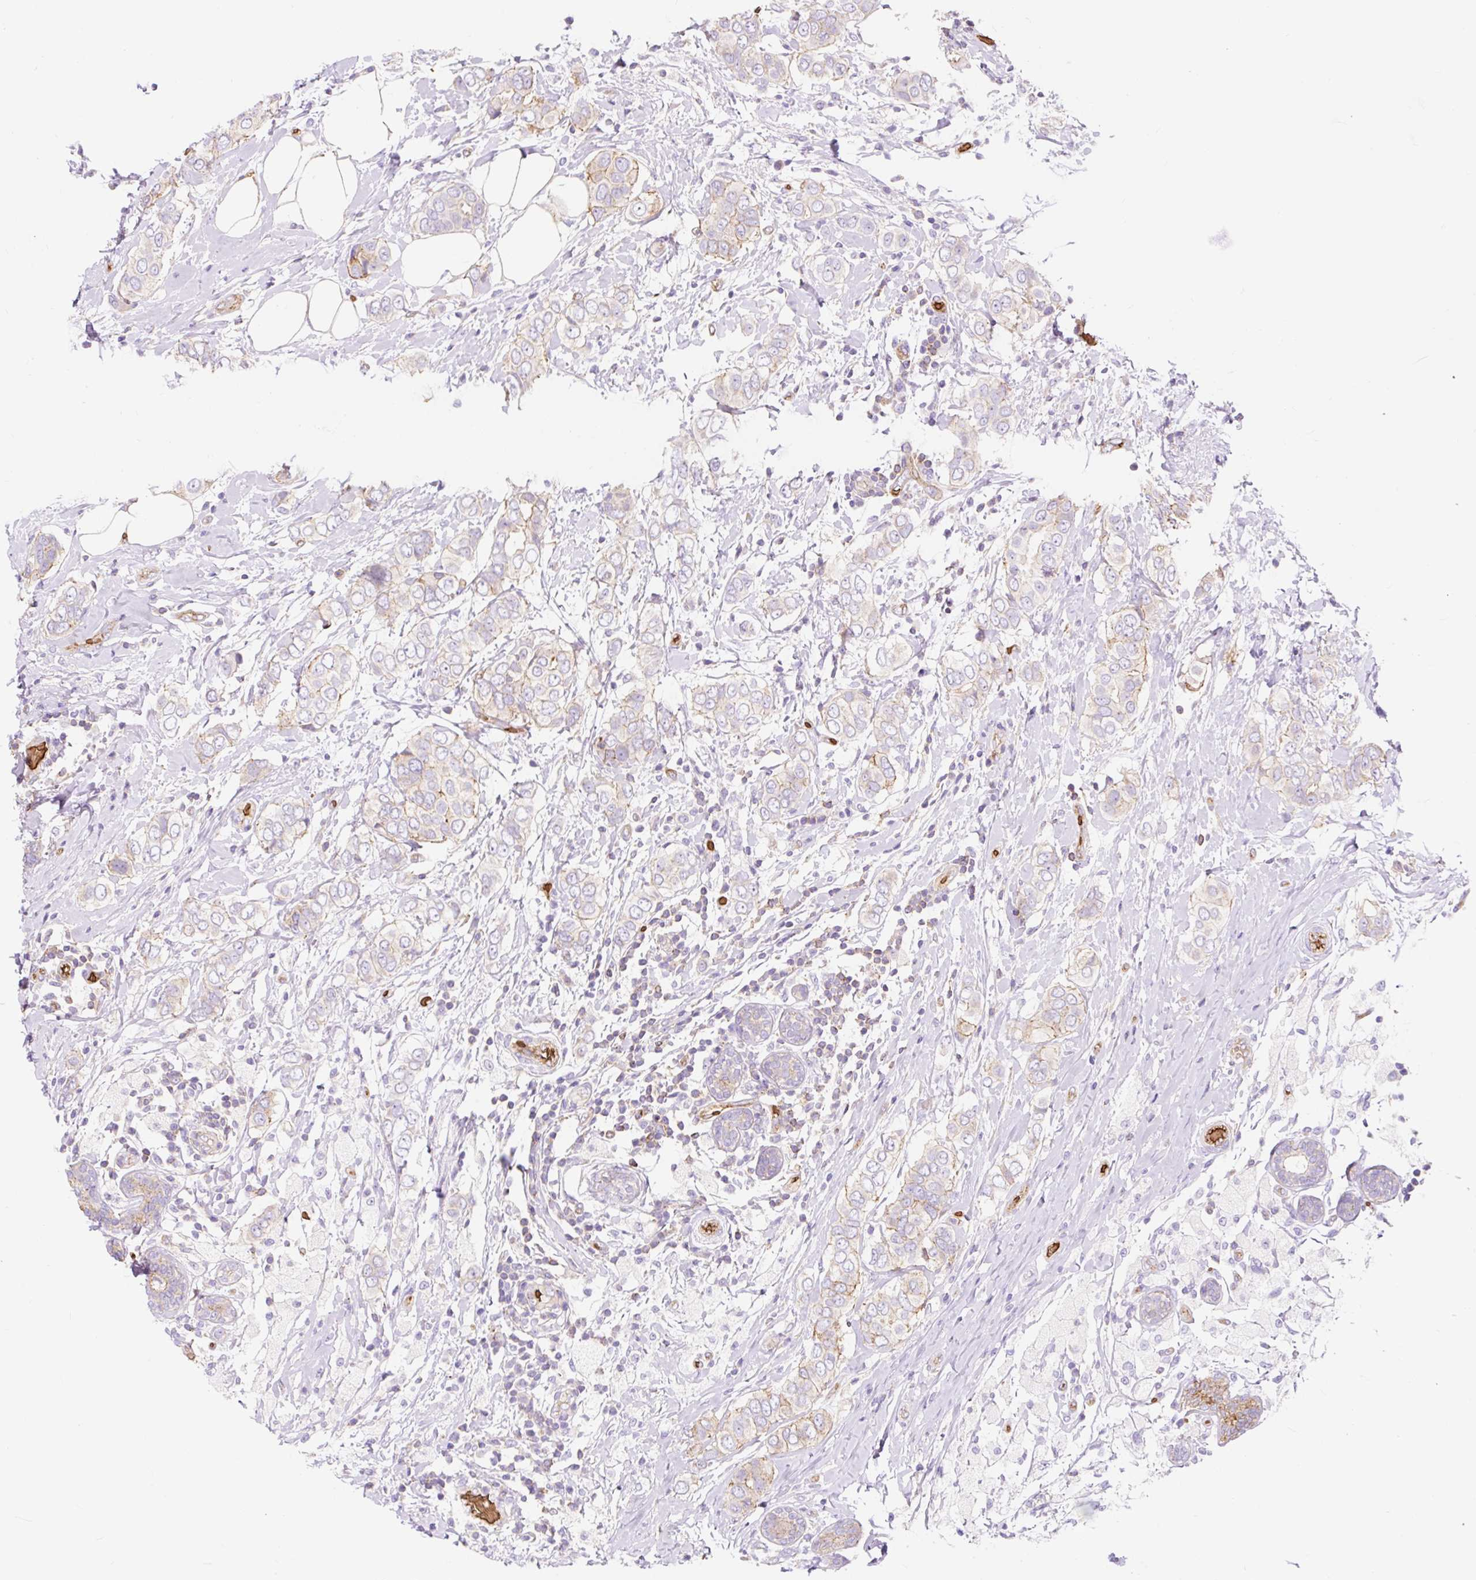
{"staining": {"intensity": "moderate", "quantity": "<25%", "location": "cytoplasmic/membranous"}, "tissue": "breast cancer", "cell_type": "Tumor cells", "image_type": "cancer", "snomed": [{"axis": "morphology", "description": "Lobular carcinoma"}, {"axis": "topography", "description": "Breast"}], "caption": "Immunohistochemical staining of breast cancer (lobular carcinoma) displays low levels of moderate cytoplasmic/membranous expression in about <25% of tumor cells. (DAB IHC, brown staining for protein, blue staining for nuclei).", "gene": "HIP1R", "patient": {"sex": "female", "age": 51}}